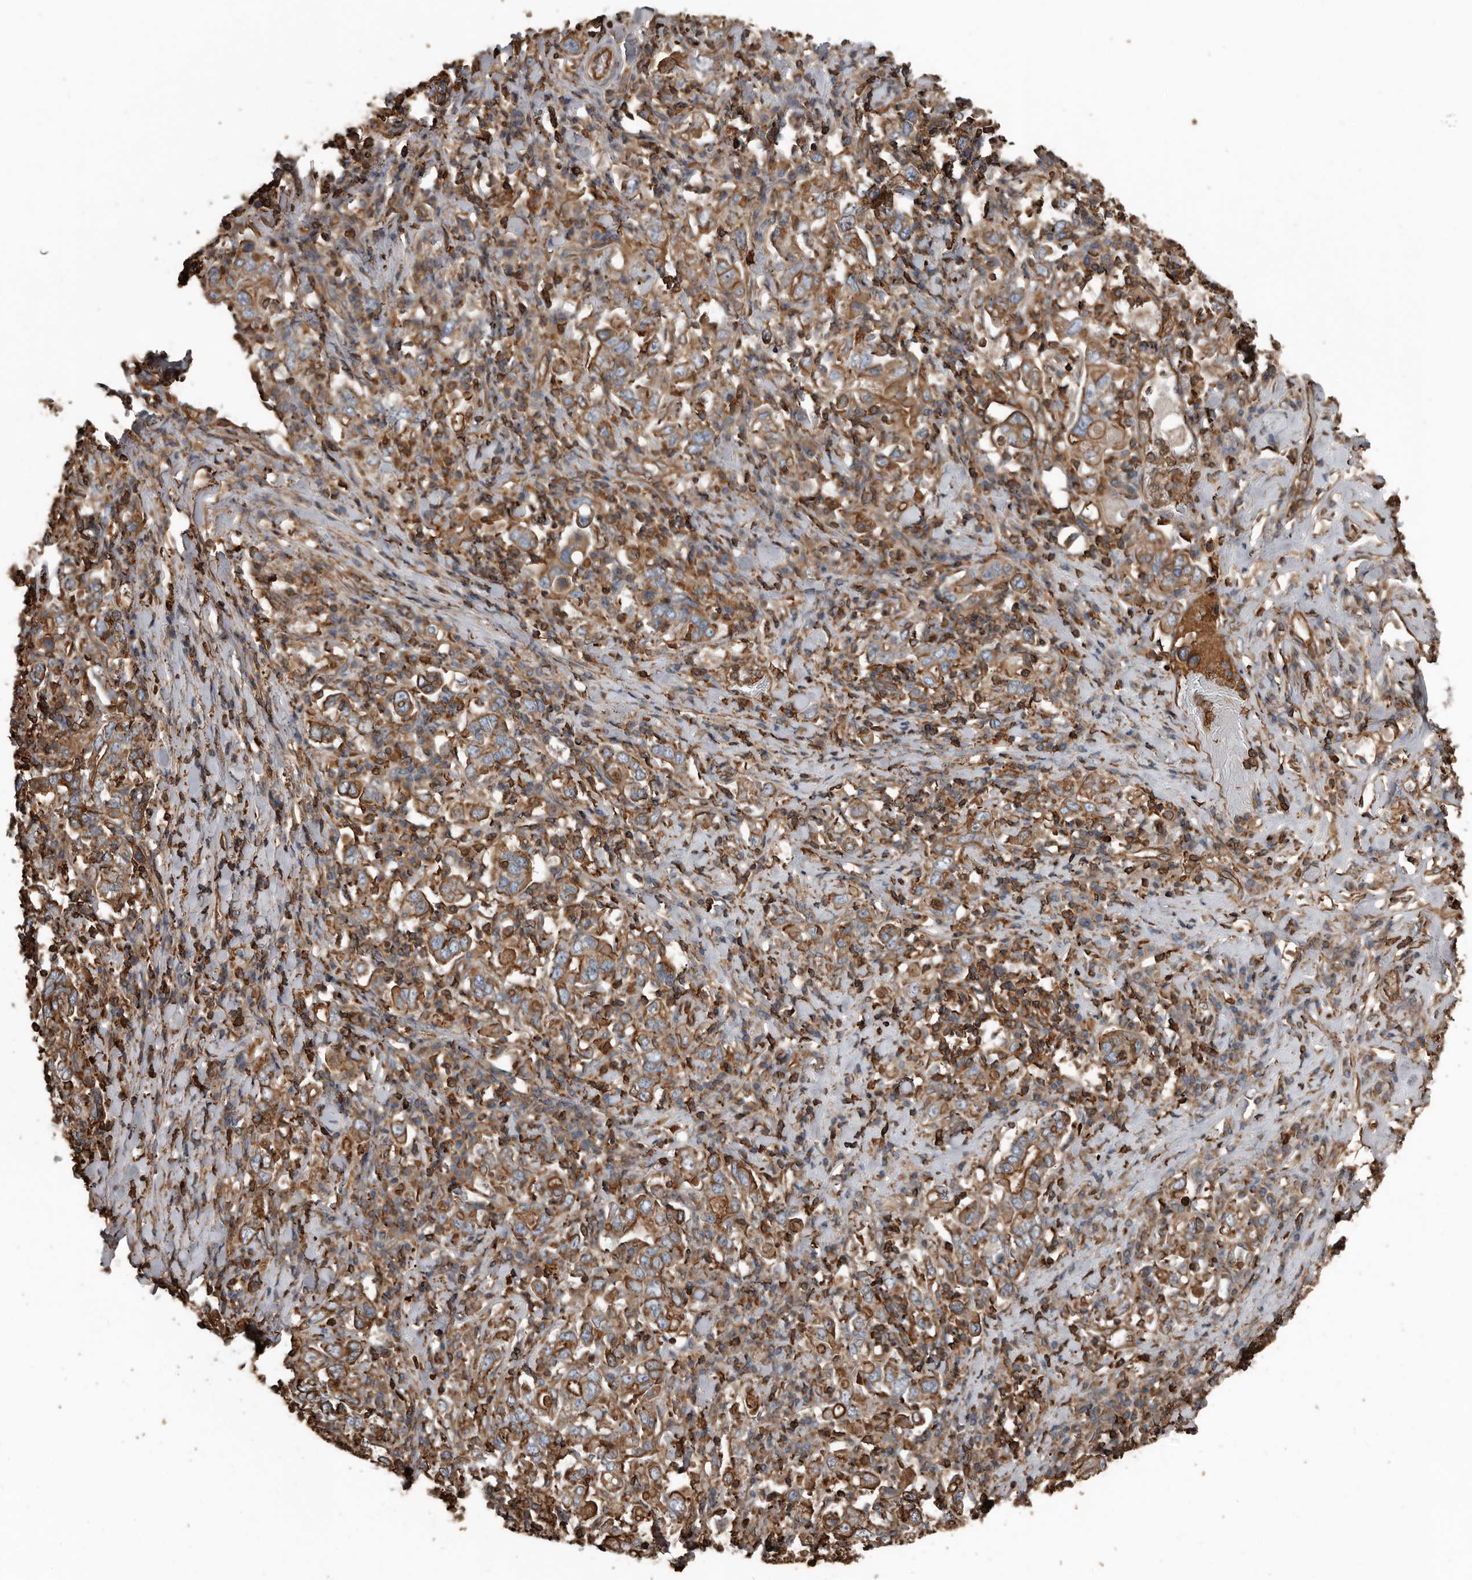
{"staining": {"intensity": "moderate", "quantity": ">75%", "location": "cytoplasmic/membranous"}, "tissue": "stomach cancer", "cell_type": "Tumor cells", "image_type": "cancer", "snomed": [{"axis": "morphology", "description": "Adenocarcinoma, NOS"}, {"axis": "topography", "description": "Stomach, upper"}], "caption": "Human stomach adenocarcinoma stained with a brown dye exhibits moderate cytoplasmic/membranous positive positivity in approximately >75% of tumor cells.", "gene": "DENND6B", "patient": {"sex": "male", "age": 62}}